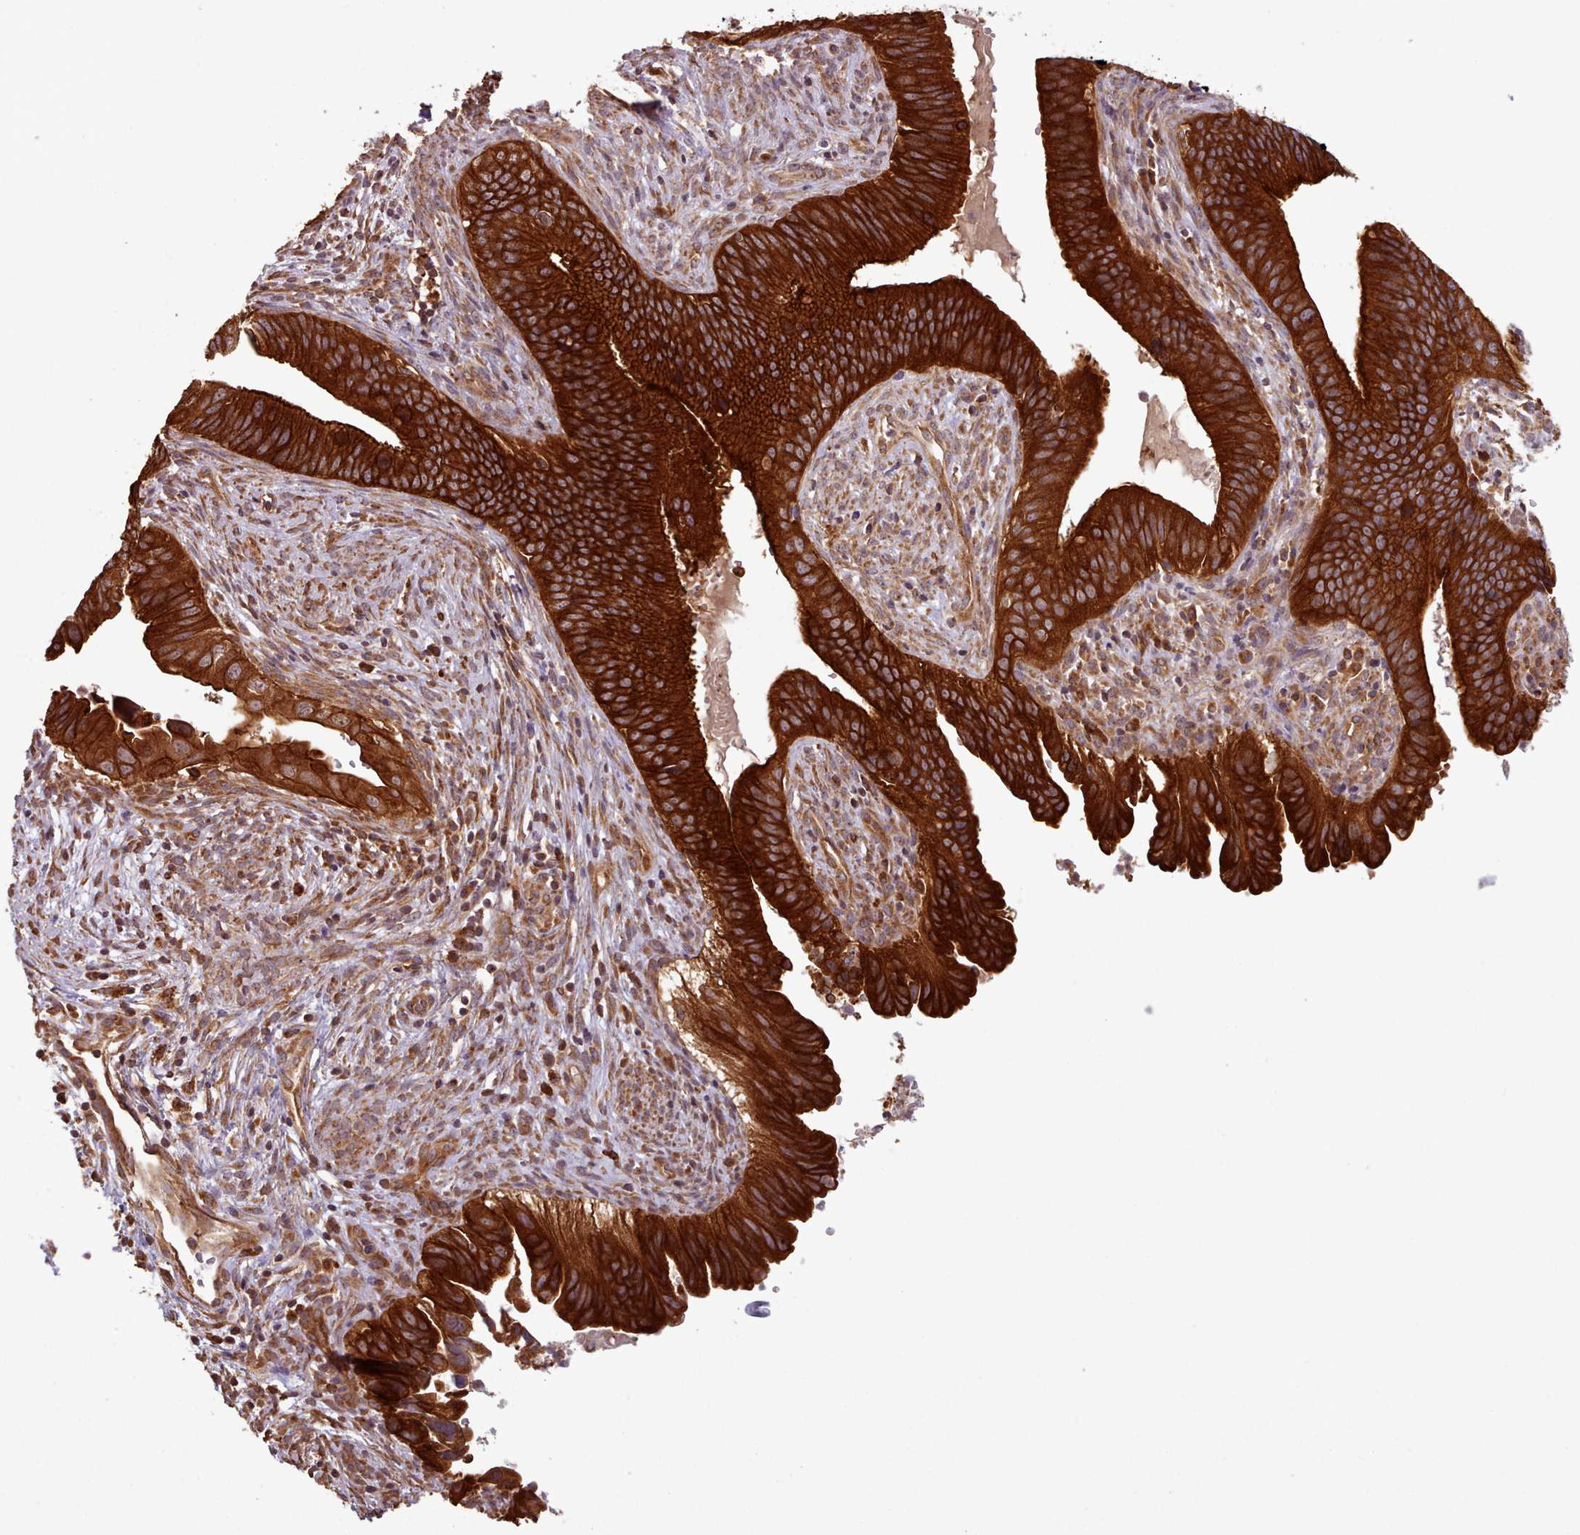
{"staining": {"intensity": "strong", "quantity": ">75%", "location": "cytoplasmic/membranous"}, "tissue": "cervical cancer", "cell_type": "Tumor cells", "image_type": "cancer", "snomed": [{"axis": "morphology", "description": "Adenocarcinoma, NOS"}, {"axis": "topography", "description": "Cervix"}], "caption": "Immunohistochemical staining of human cervical cancer reveals high levels of strong cytoplasmic/membranous protein positivity in about >75% of tumor cells.", "gene": "CRYBG1", "patient": {"sex": "female", "age": 42}}